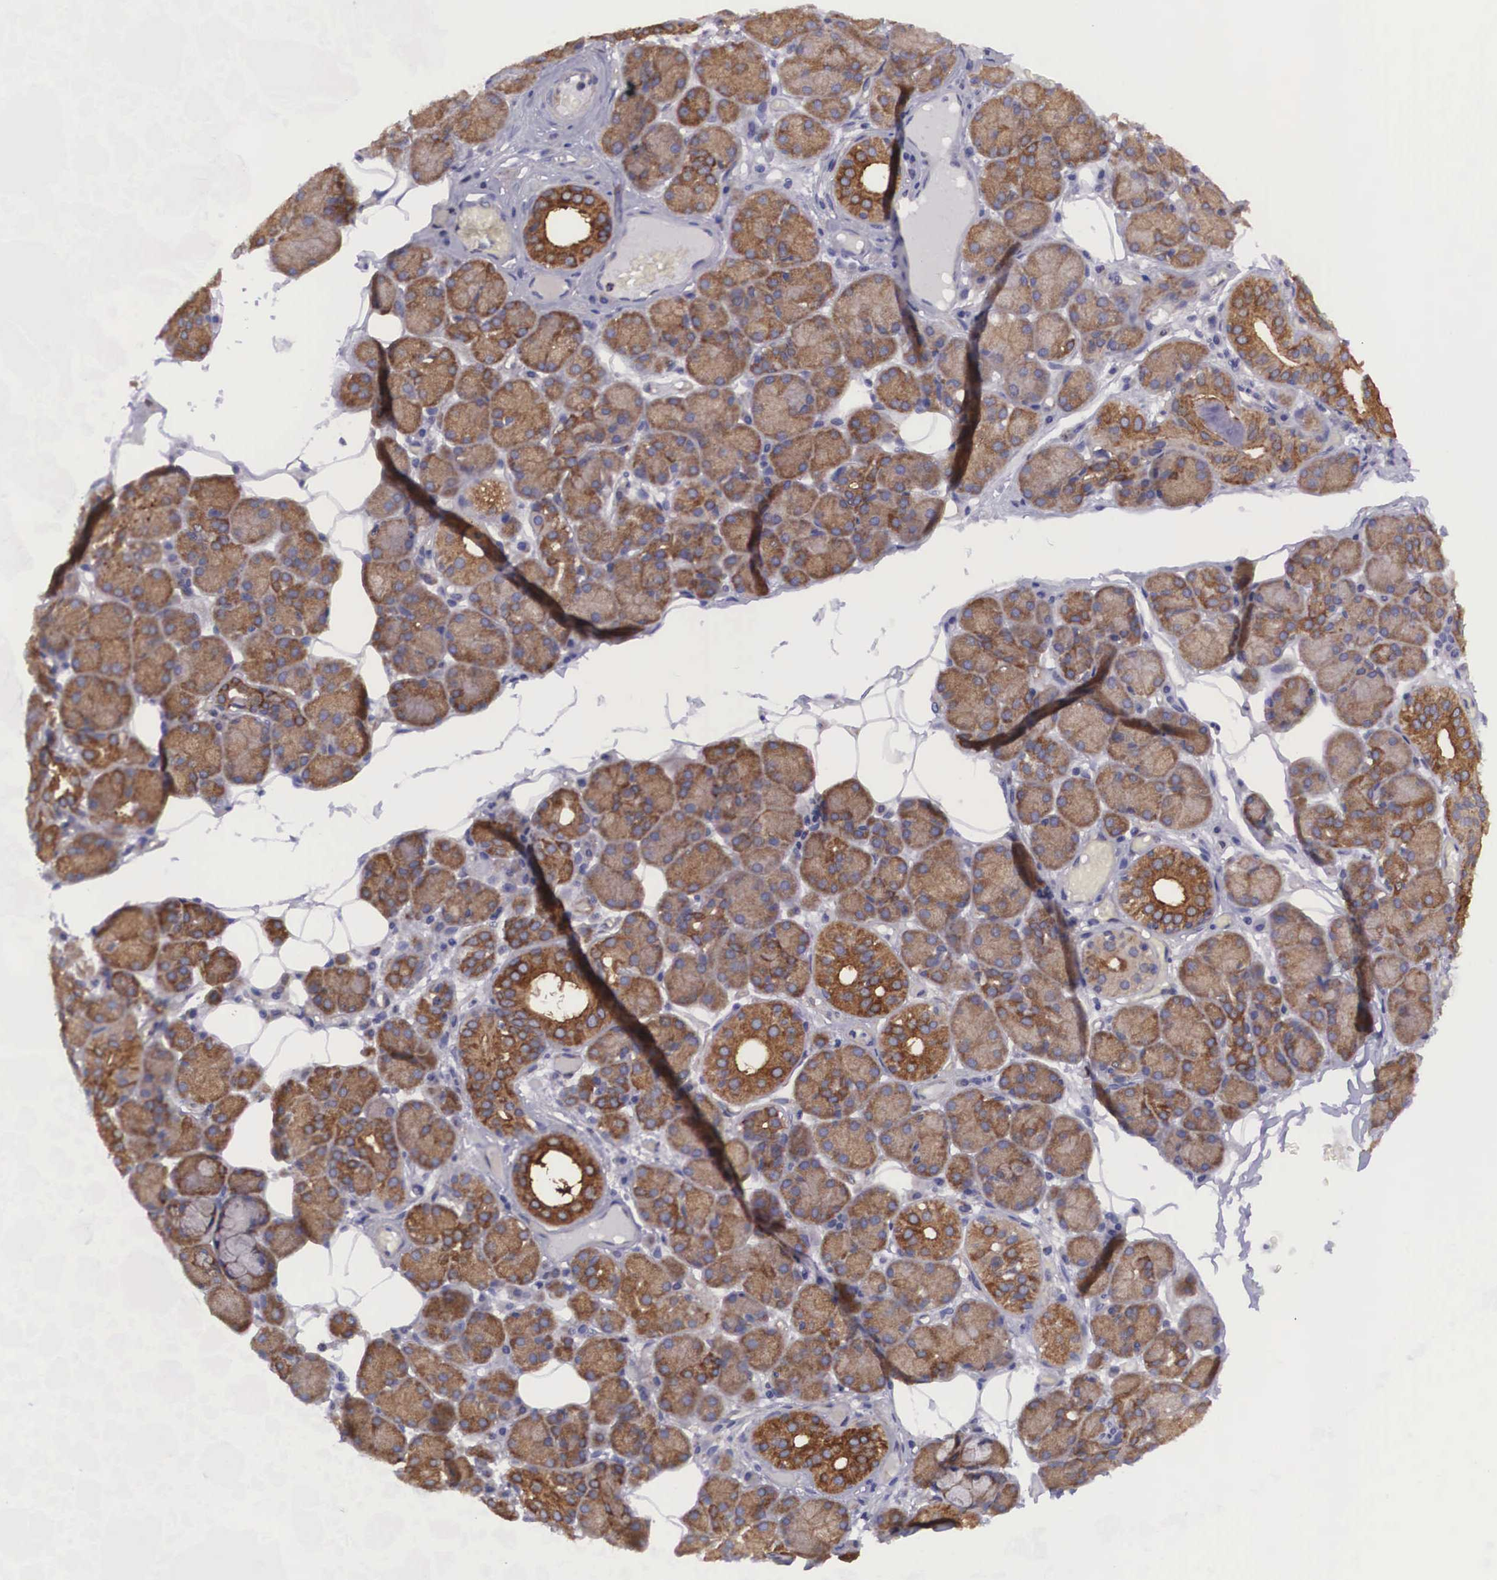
{"staining": {"intensity": "strong", "quantity": ">75%", "location": "cytoplasmic/membranous"}, "tissue": "salivary gland", "cell_type": "Glandular cells", "image_type": "normal", "snomed": [{"axis": "morphology", "description": "Normal tissue, NOS"}, {"axis": "topography", "description": "Salivary gland"}], "caption": "IHC histopathology image of benign salivary gland: human salivary gland stained using immunohistochemistry exhibits high levels of strong protein expression localized specifically in the cytoplasmic/membranous of glandular cells, appearing as a cytoplasmic/membranous brown color.", "gene": "BCAR1", "patient": {"sex": "male", "age": 54}}